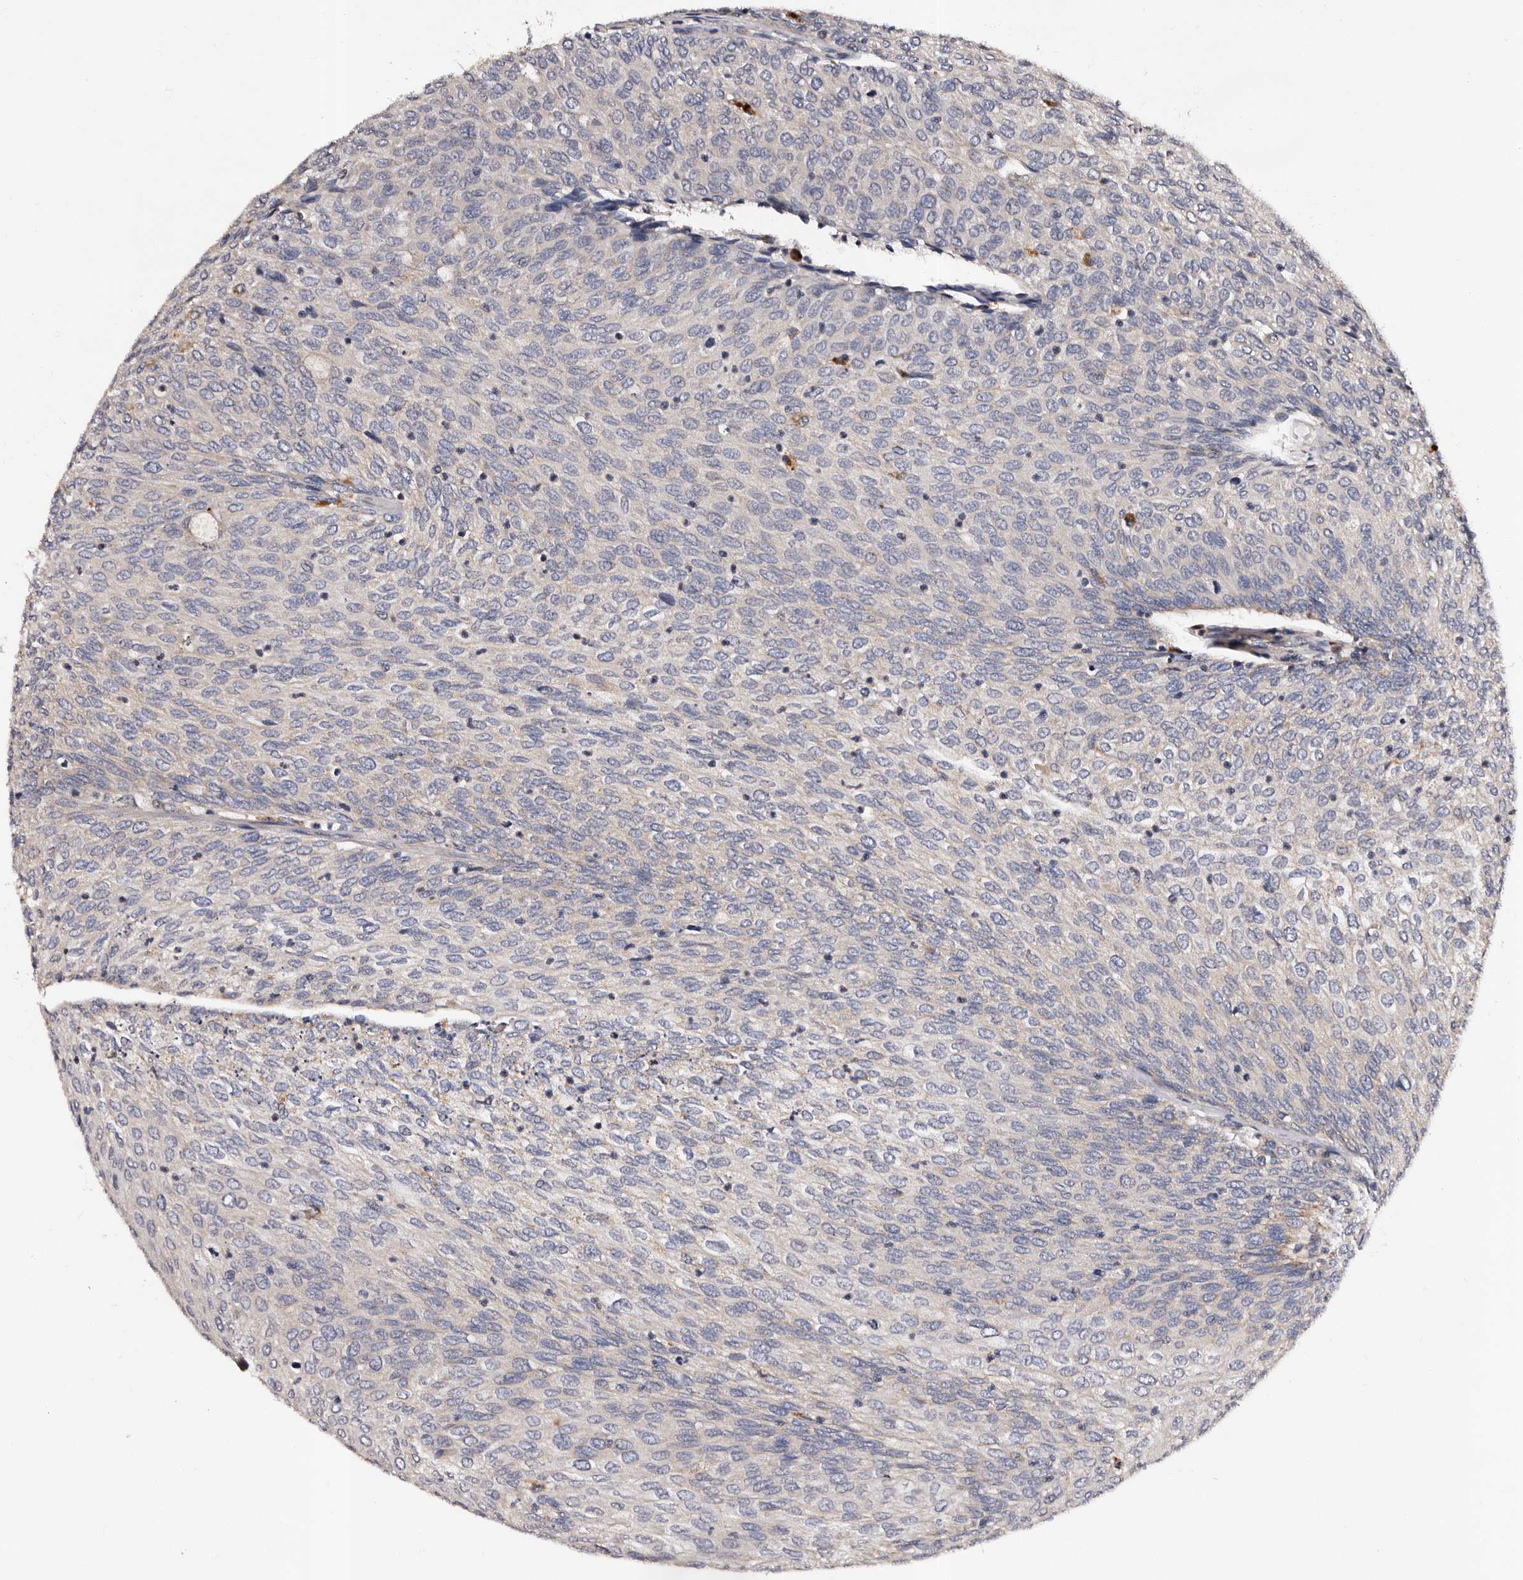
{"staining": {"intensity": "negative", "quantity": "none", "location": "none"}, "tissue": "urothelial cancer", "cell_type": "Tumor cells", "image_type": "cancer", "snomed": [{"axis": "morphology", "description": "Urothelial carcinoma, Low grade"}, {"axis": "topography", "description": "Urinary bladder"}], "caption": "High power microscopy image of an IHC histopathology image of low-grade urothelial carcinoma, revealing no significant positivity in tumor cells.", "gene": "ADCK5", "patient": {"sex": "female", "age": 79}}